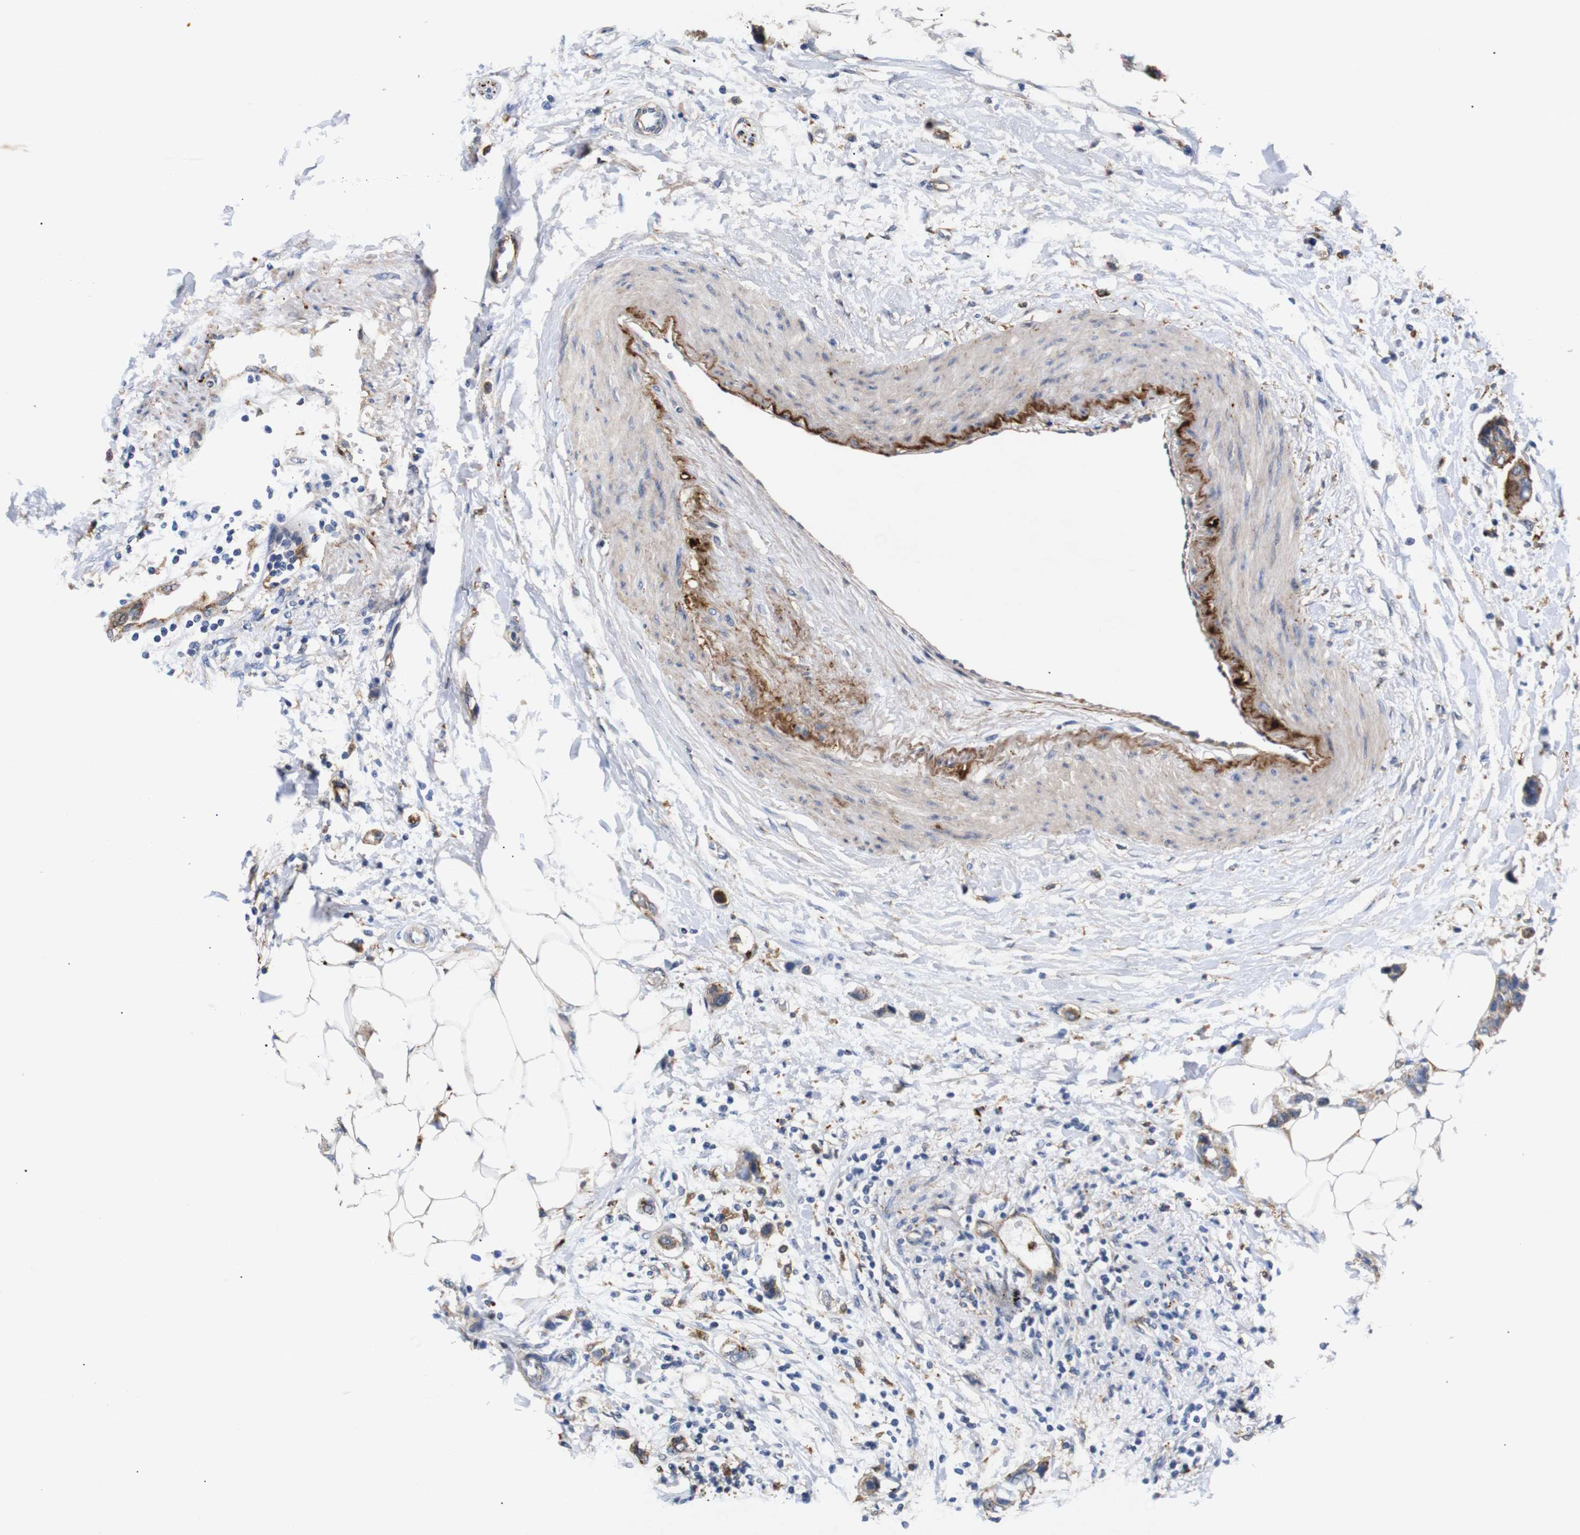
{"staining": {"intensity": "weak", "quantity": ">75%", "location": "cytoplasmic/membranous"}, "tissue": "breast cancer", "cell_type": "Tumor cells", "image_type": "cancer", "snomed": [{"axis": "morphology", "description": "Normal tissue, NOS"}, {"axis": "morphology", "description": "Duct carcinoma"}, {"axis": "topography", "description": "Breast"}], "caption": "This is an image of IHC staining of breast cancer, which shows weak staining in the cytoplasmic/membranous of tumor cells.", "gene": "SDCBP", "patient": {"sex": "female", "age": 50}}